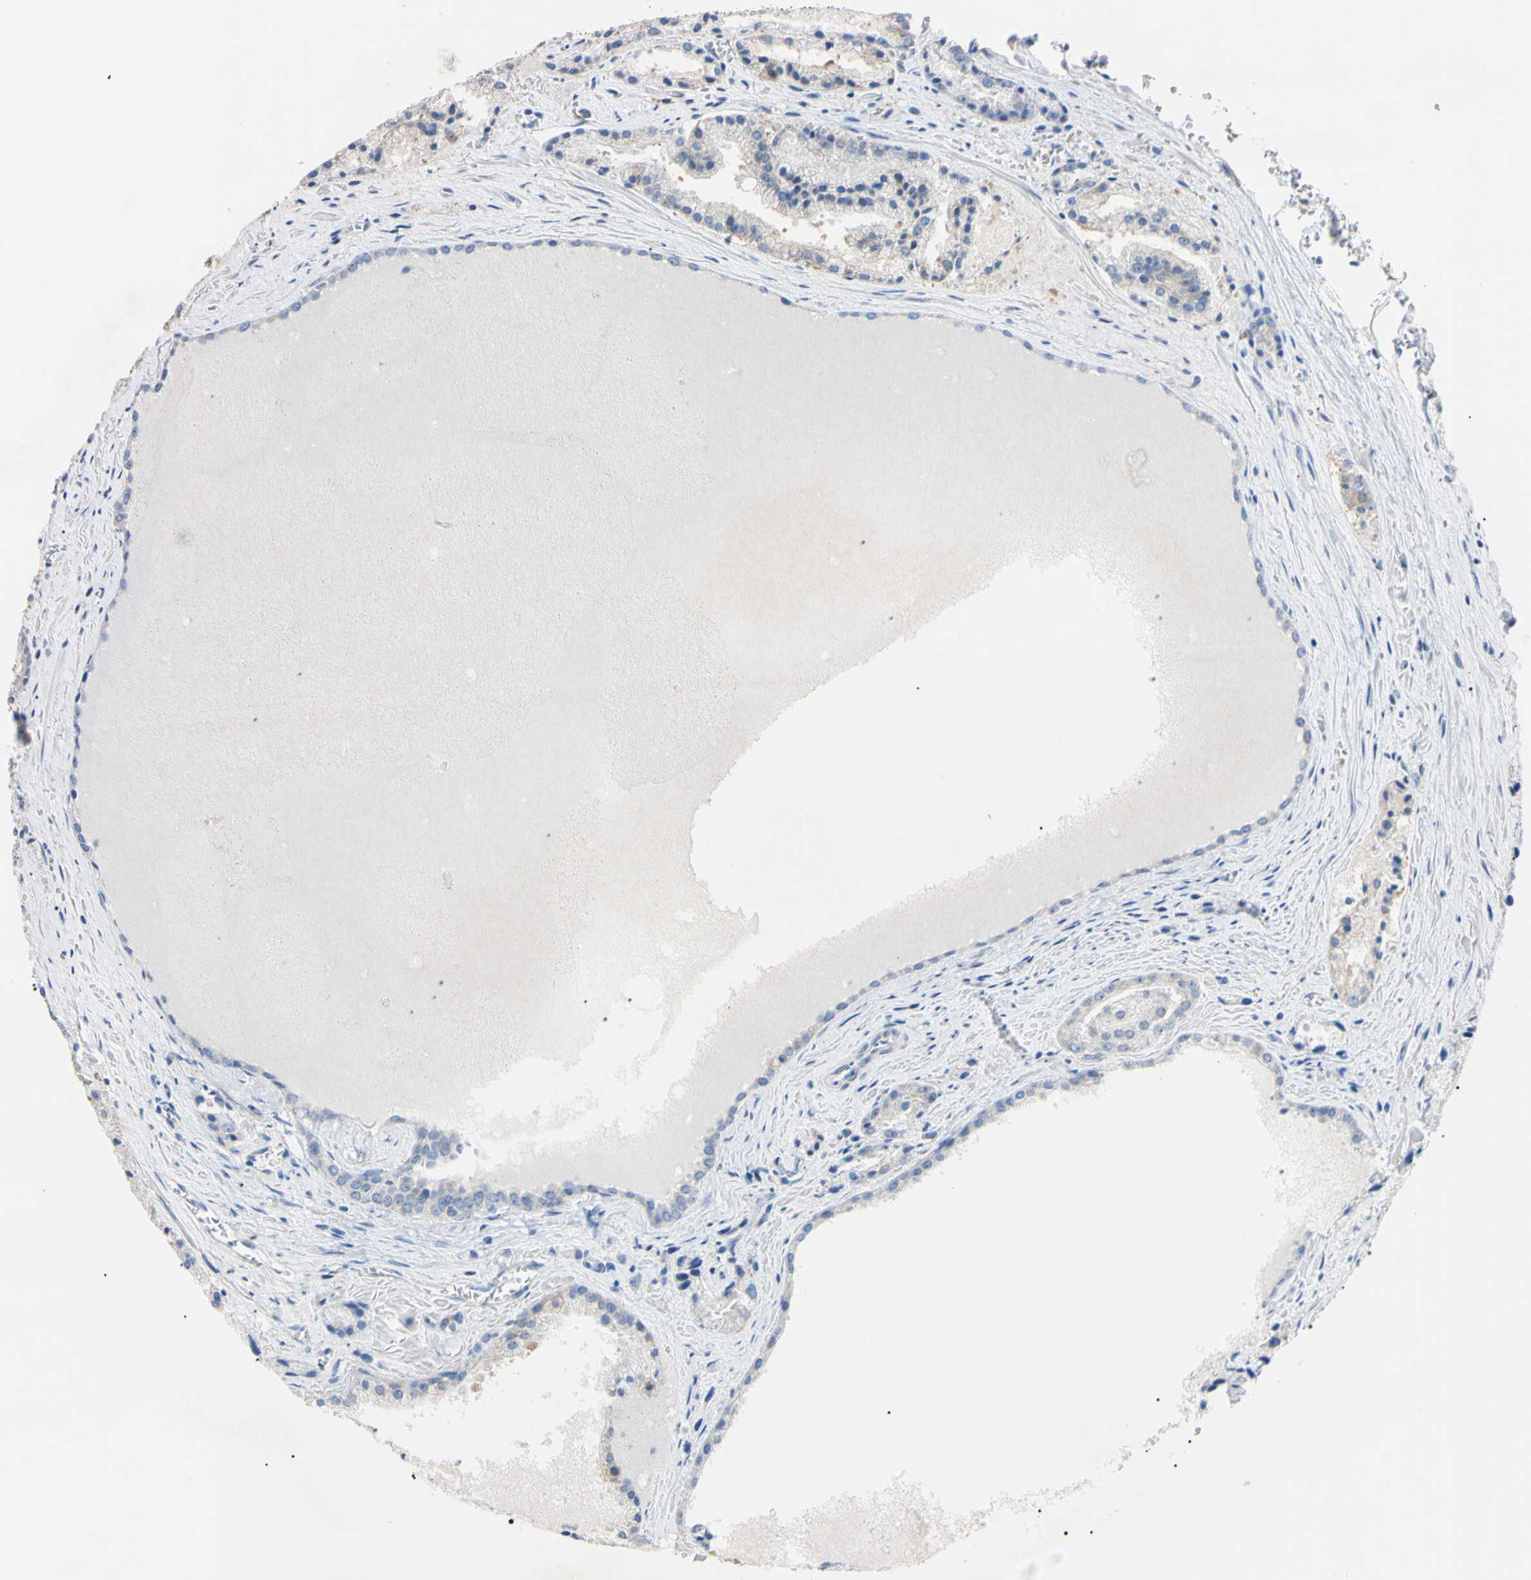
{"staining": {"intensity": "negative", "quantity": "none", "location": "none"}, "tissue": "prostate cancer", "cell_type": "Tumor cells", "image_type": "cancer", "snomed": [{"axis": "morphology", "description": "Adenocarcinoma, Low grade"}, {"axis": "topography", "description": "Prostate"}], "caption": "Prostate cancer (low-grade adenocarcinoma) stained for a protein using IHC exhibits no staining tumor cells.", "gene": "PNKD", "patient": {"sex": "male", "age": 64}}